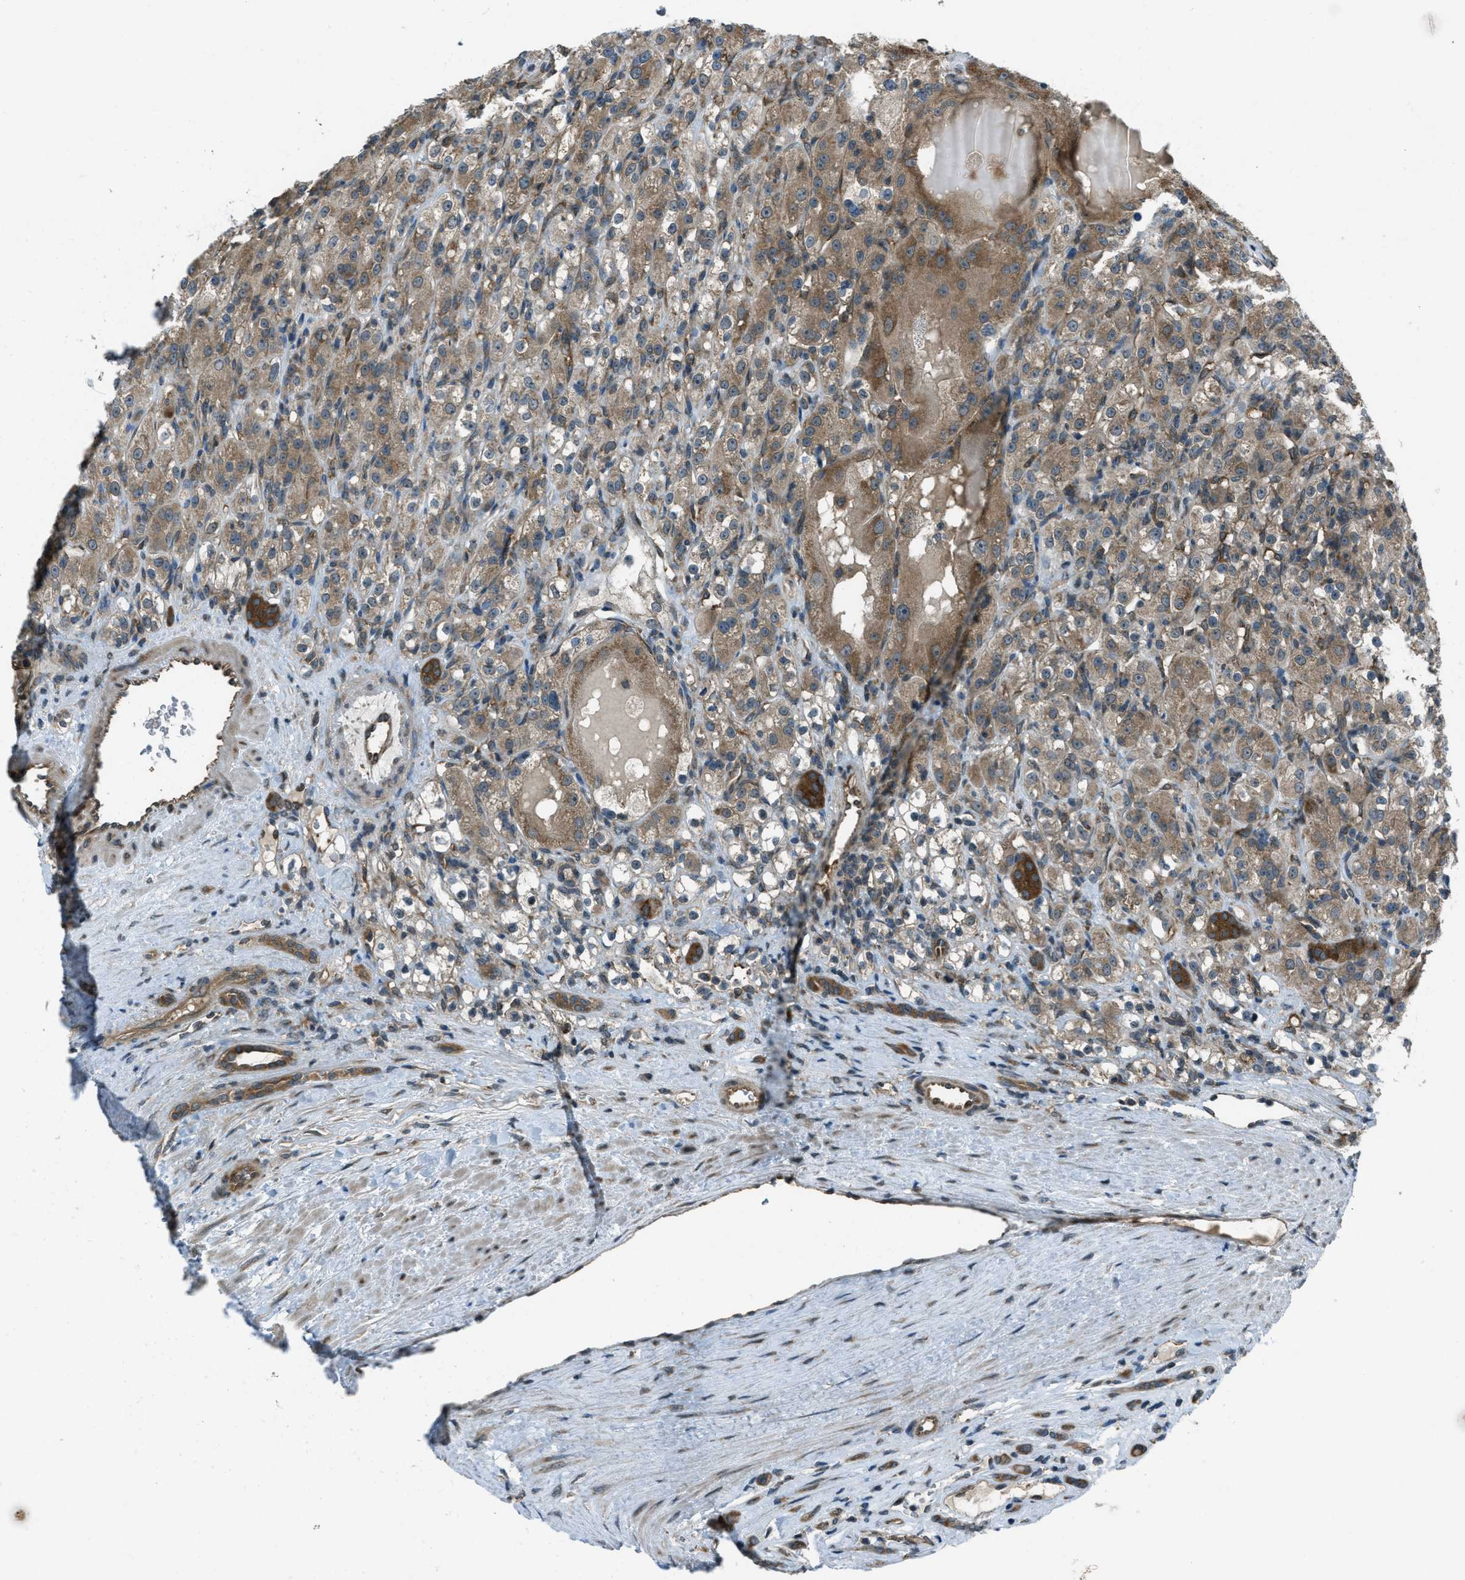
{"staining": {"intensity": "moderate", "quantity": "25%-75%", "location": "cytoplasmic/membranous"}, "tissue": "renal cancer", "cell_type": "Tumor cells", "image_type": "cancer", "snomed": [{"axis": "morphology", "description": "Normal tissue, NOS"}, {"axis": "morphology", "description": "Adenocarcinoma, NOS"}, {"axis": "topography", "description": "Kidney"}], "caption": "This photomicrograph displays renal adenocarcinoma stained with immunohistochemistry to label a protein in brown. The cytoplasmic/membranous of tumor cells show moderate positivity for the protein. Nuclei are counter-stained blue.", "gene": "ASAP2", "patient": {"sex": "male", "age": 61}}